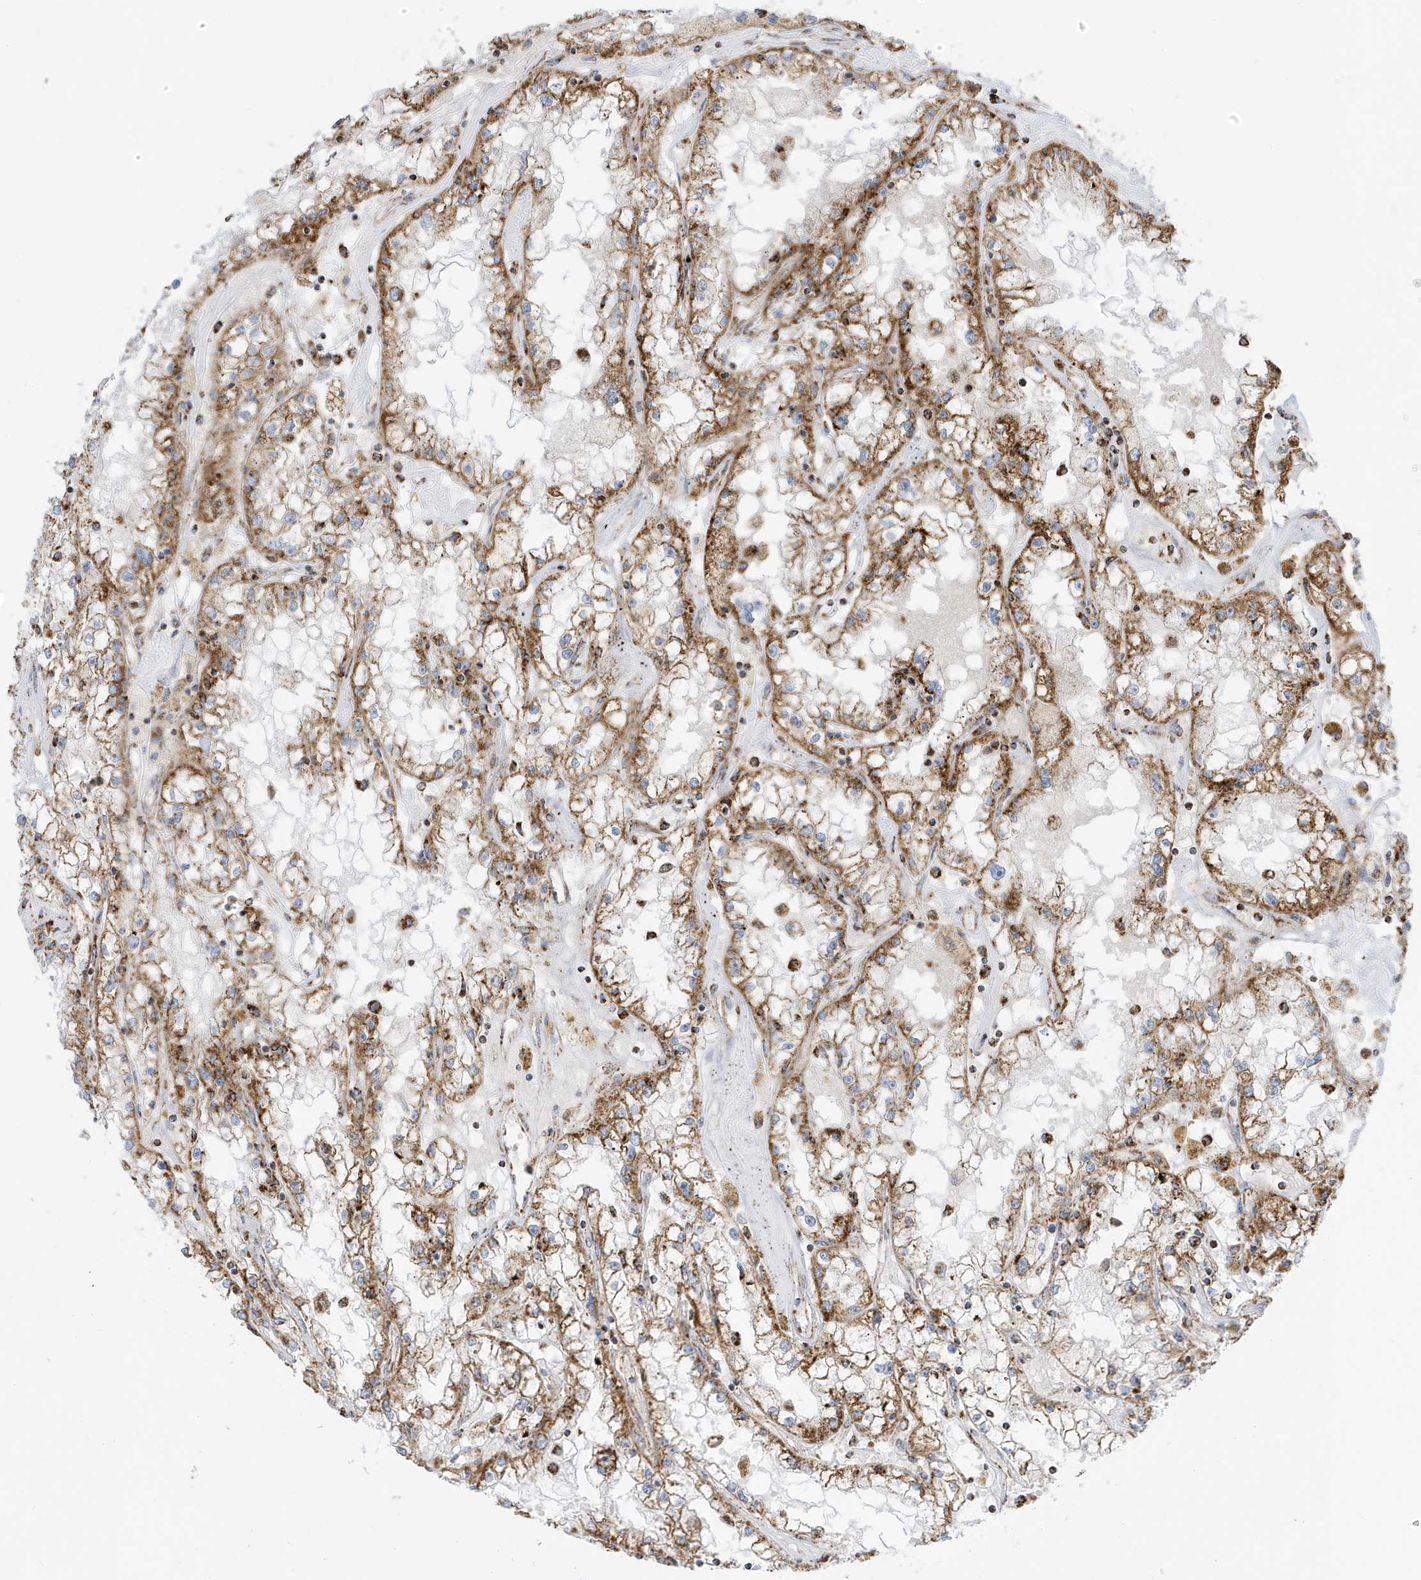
{"staining": {"intensity": "moderate", "quantity": ">75%", "location": "cytoplasmic/membranous"}, "tissue": "renal cancer", "cell_type": "Tumor cells", "image_type": "cancer", "snomed": [{"axis": "morphology", "description": "Adenocarcinoma, NOS"}, {"axis": "topography", "description": "Kidney"}], "caption": "Immunohistochemical staining of renal cancer exhibits medium levels of moderate cytoplasmic/membranous positivity in approximately >75% of tumor cells. The protein of interest is stained brown, and the nuclei are stained in blue (DAB (3,3'-diaminobenzidine) IHC with brightfield microscopy, high magnification).", "gene": "ATP5ME", "patient": {"sex": "male", "age": 56}}